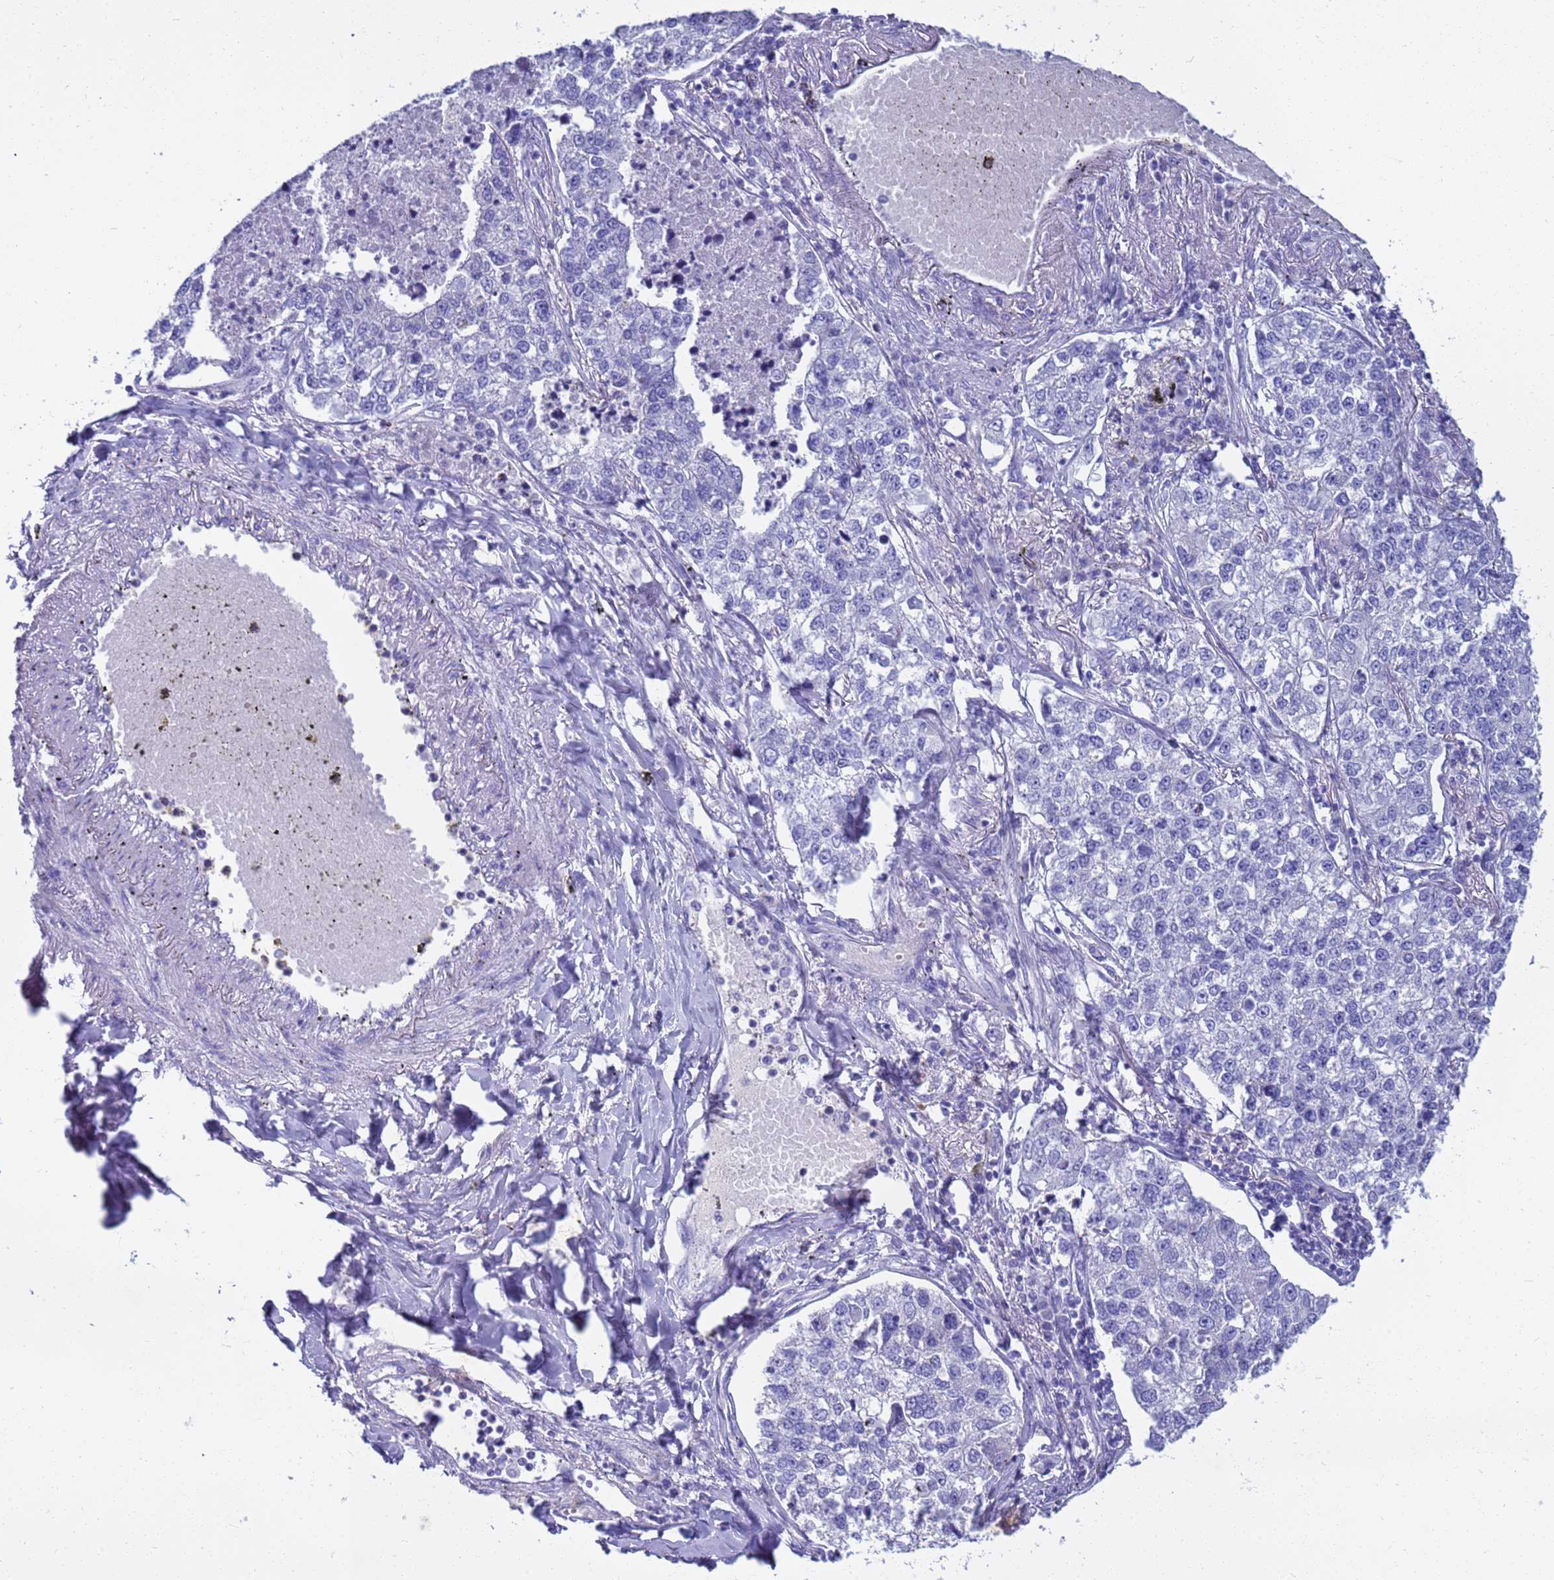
{"staining": {"intensity": "negative", "quantity": "none", "location": "none"}, "tissue": "lung cancer", "cell_type": "Tumor cells", "image_type": "cancer", "snomed": [{"axis": "morphology", "description": "Adenocarcinoma, NOS"}, {"axis": "topography", "description": "Lung"}], "caption": "Lung adenocarcinoma was stained to show a protein in brown. There is no significant staining in tumor cells.", "gene": "SYCN", "patient": {"sex": "male", "age": 49}}